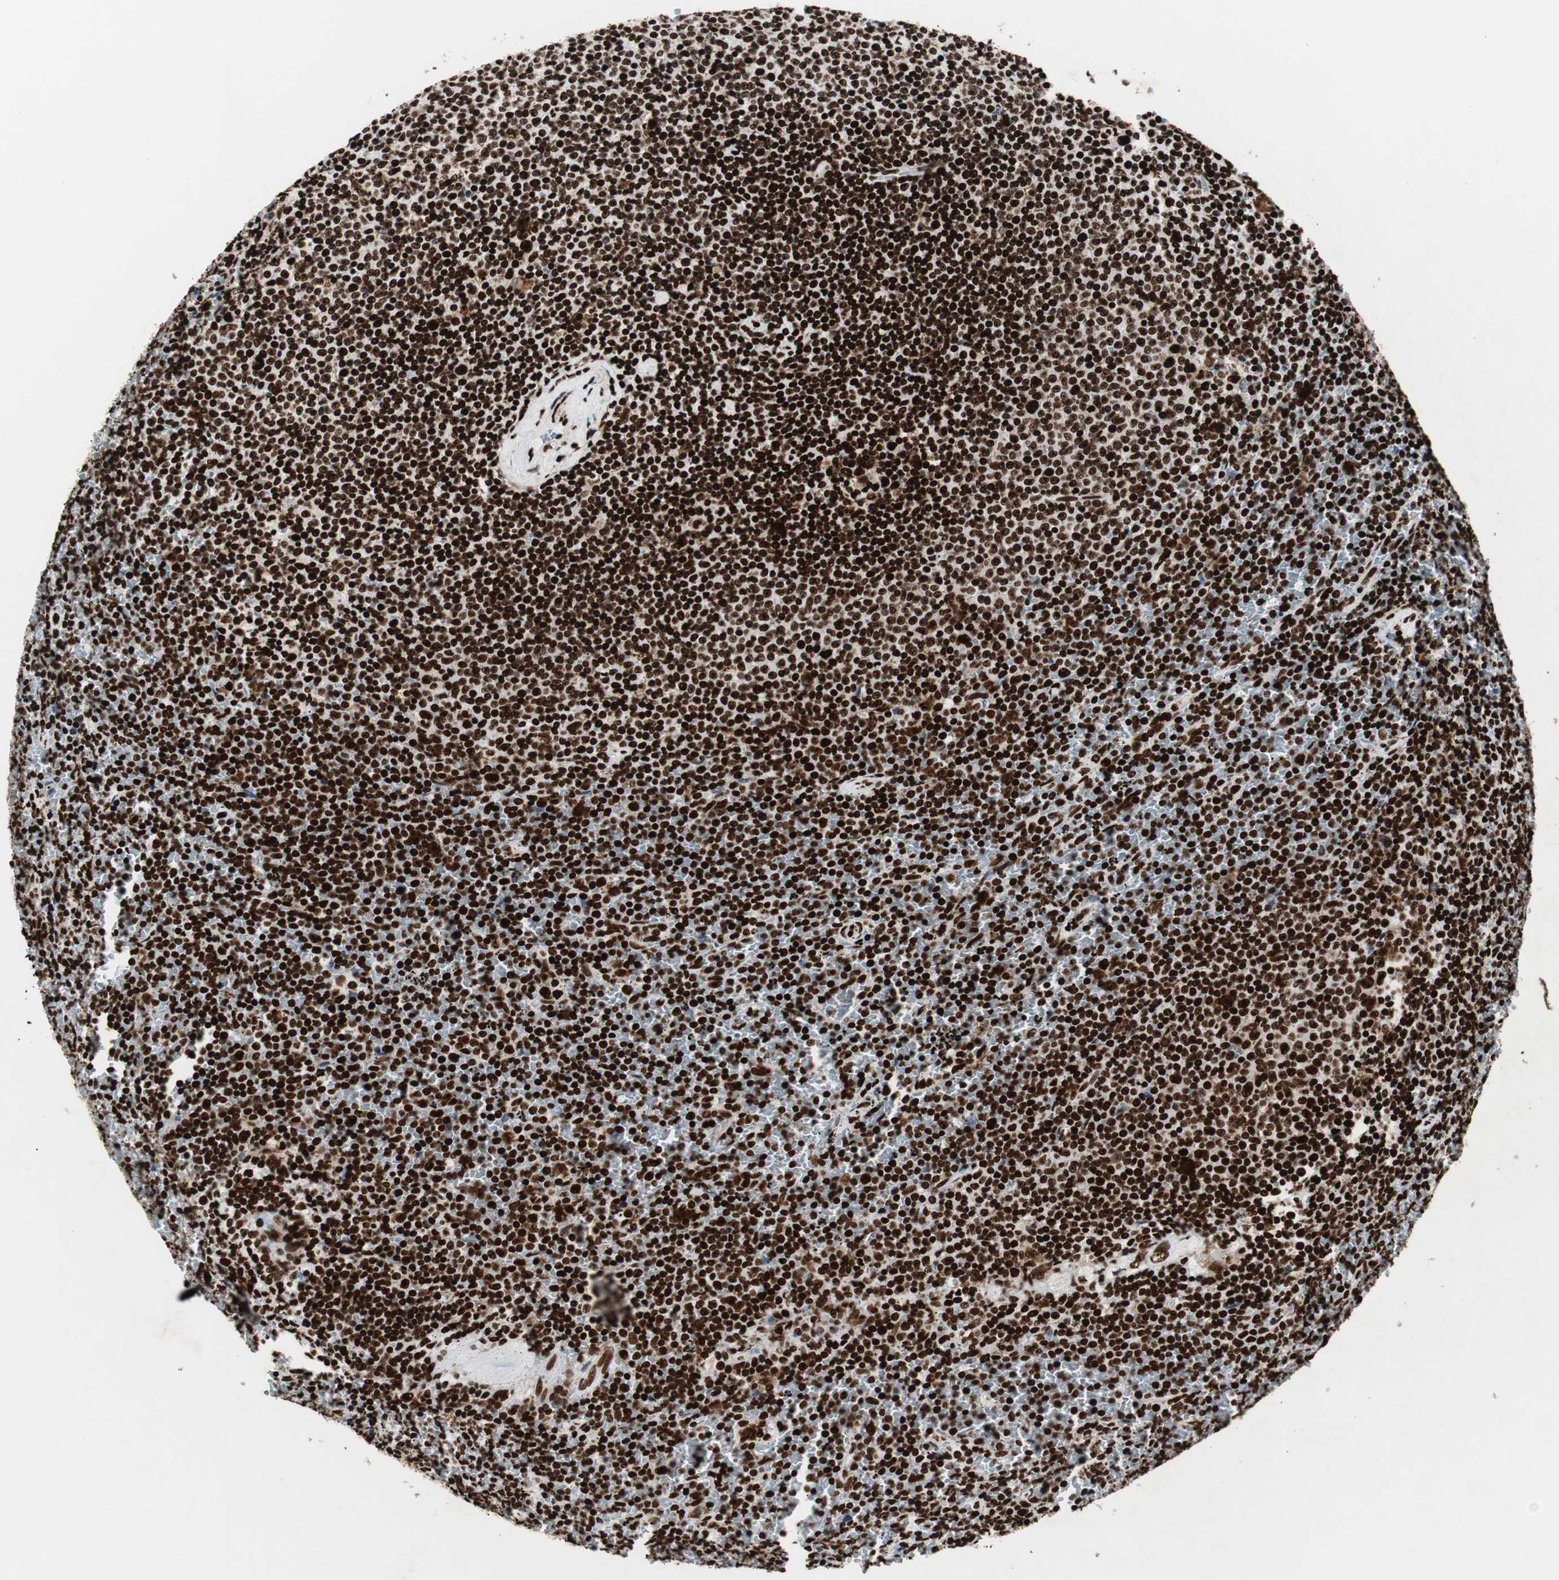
{"staining": {"intensity": "strong", "quantity": ">75%", "location": "nuclear"}, "tissue": "lymphoma", "cell_type": "Tumor cells", "image_type": "cancer", "snomed": [{"axis": "morphology", "description": "Malignant lymphoma, non-Hodgkin's type, Low grade"}, {"axis": "topography", "description": "Spleen"}], "caption": "An immunohistochemistry histopathology image of tumor tissue is shown. Protein staining in brown shows strong nuclear positivity in lymphoma within tumor cells.", "gene": "NCL", "patient": {"sex": "female", "age": 77}}